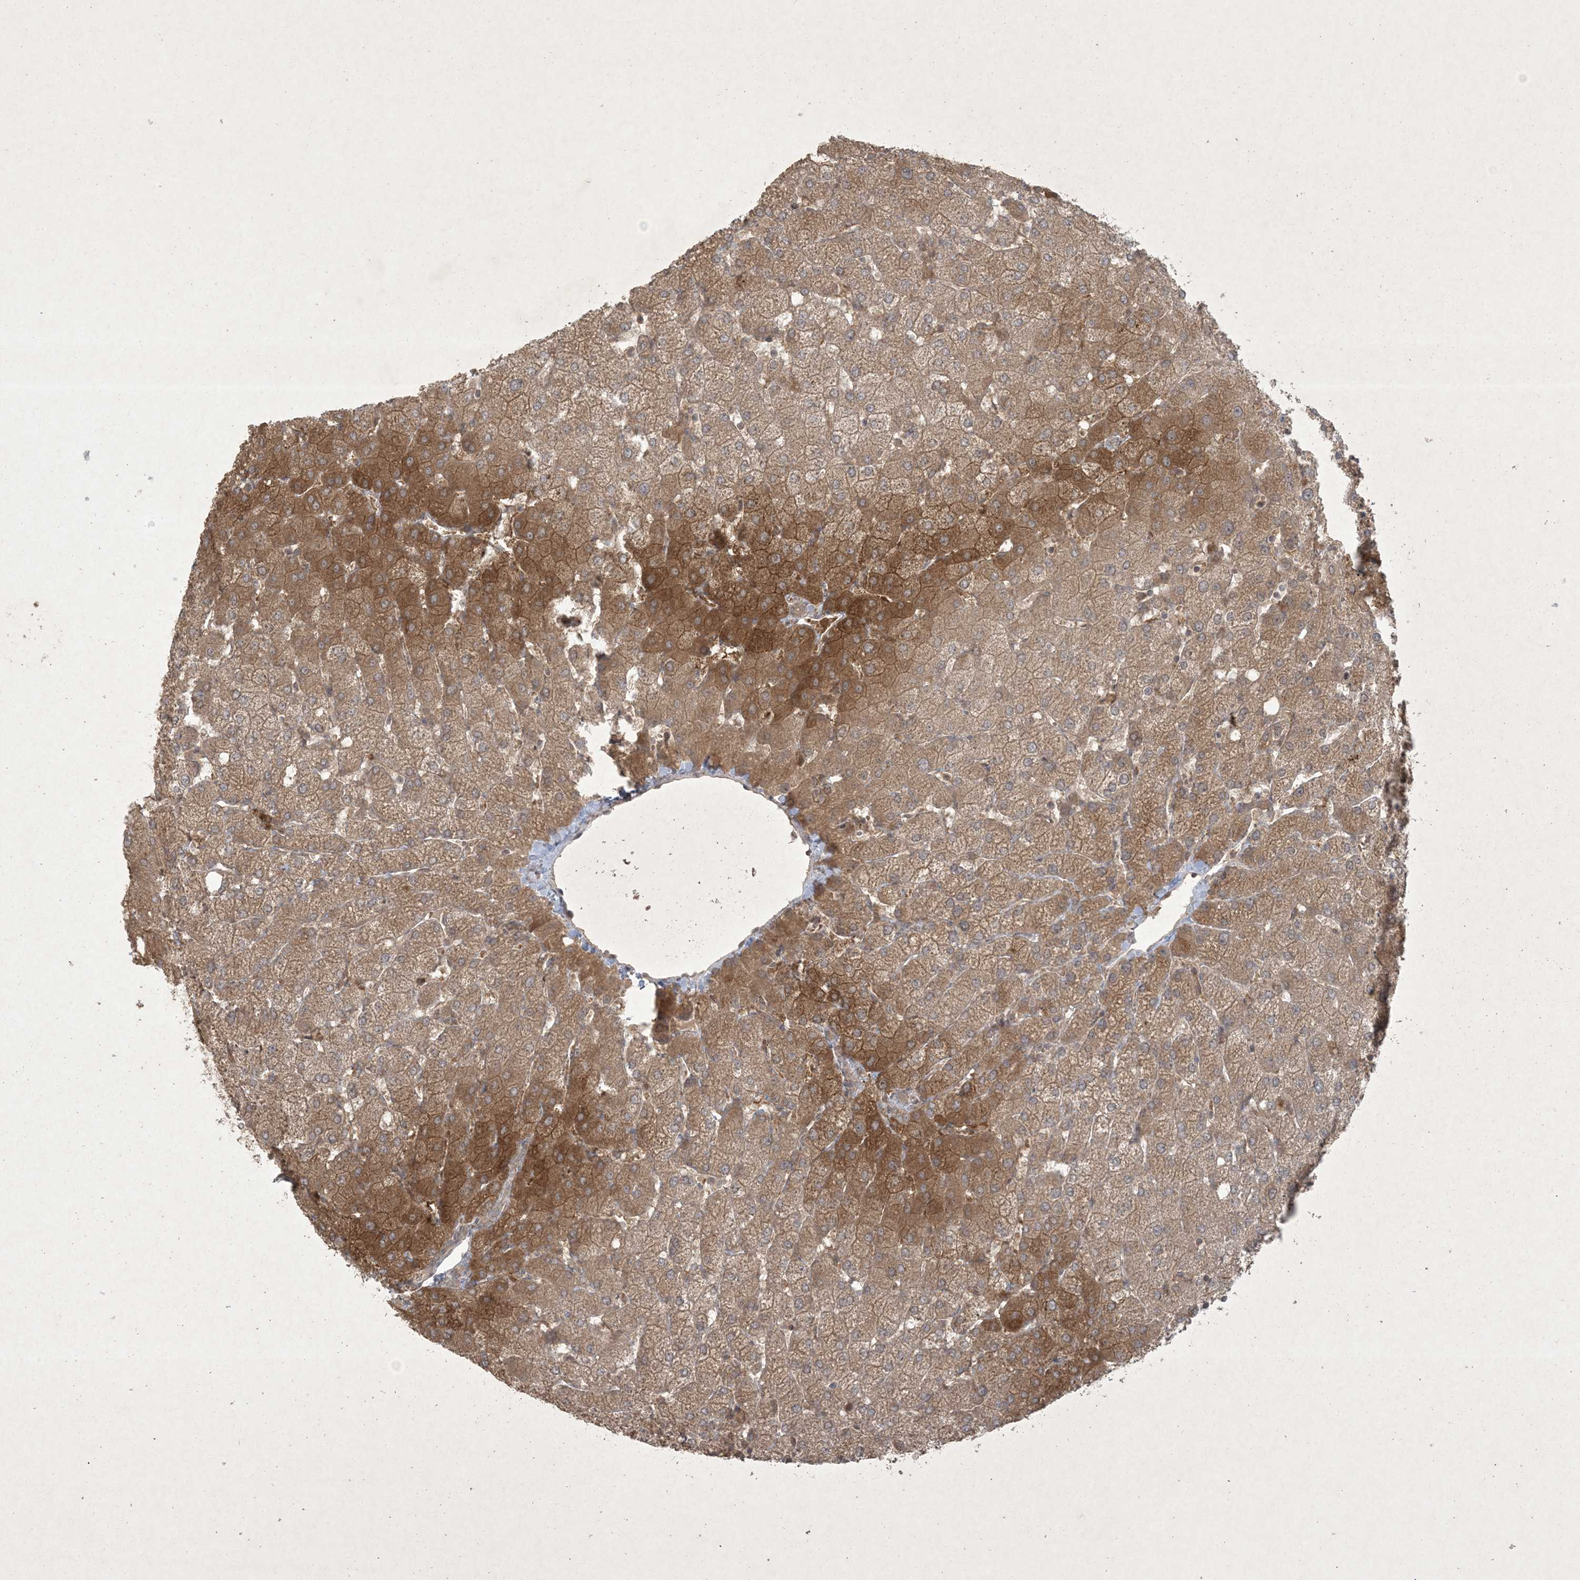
{"staining": {"intensity": "weak", "quantity": ">75%", "location": "cytoplasmic/membranous"}, "tissue": "liver", "cell_type": "Cholangiocytes", "image_type": "normal", "snomed": [{"axis": "morphology", "description": "Normal tissue, NOS"}, {"axis": "topography", "description": "Liver"}], "caption": "About >75% of cholangiocytes in normal liver reveal weak cytoplasmic/membranous protein positivity as visualized by brown immunohistochemical staining.", "gene": "NRBP2", "patient": {"sex": "female", "age": 54}}